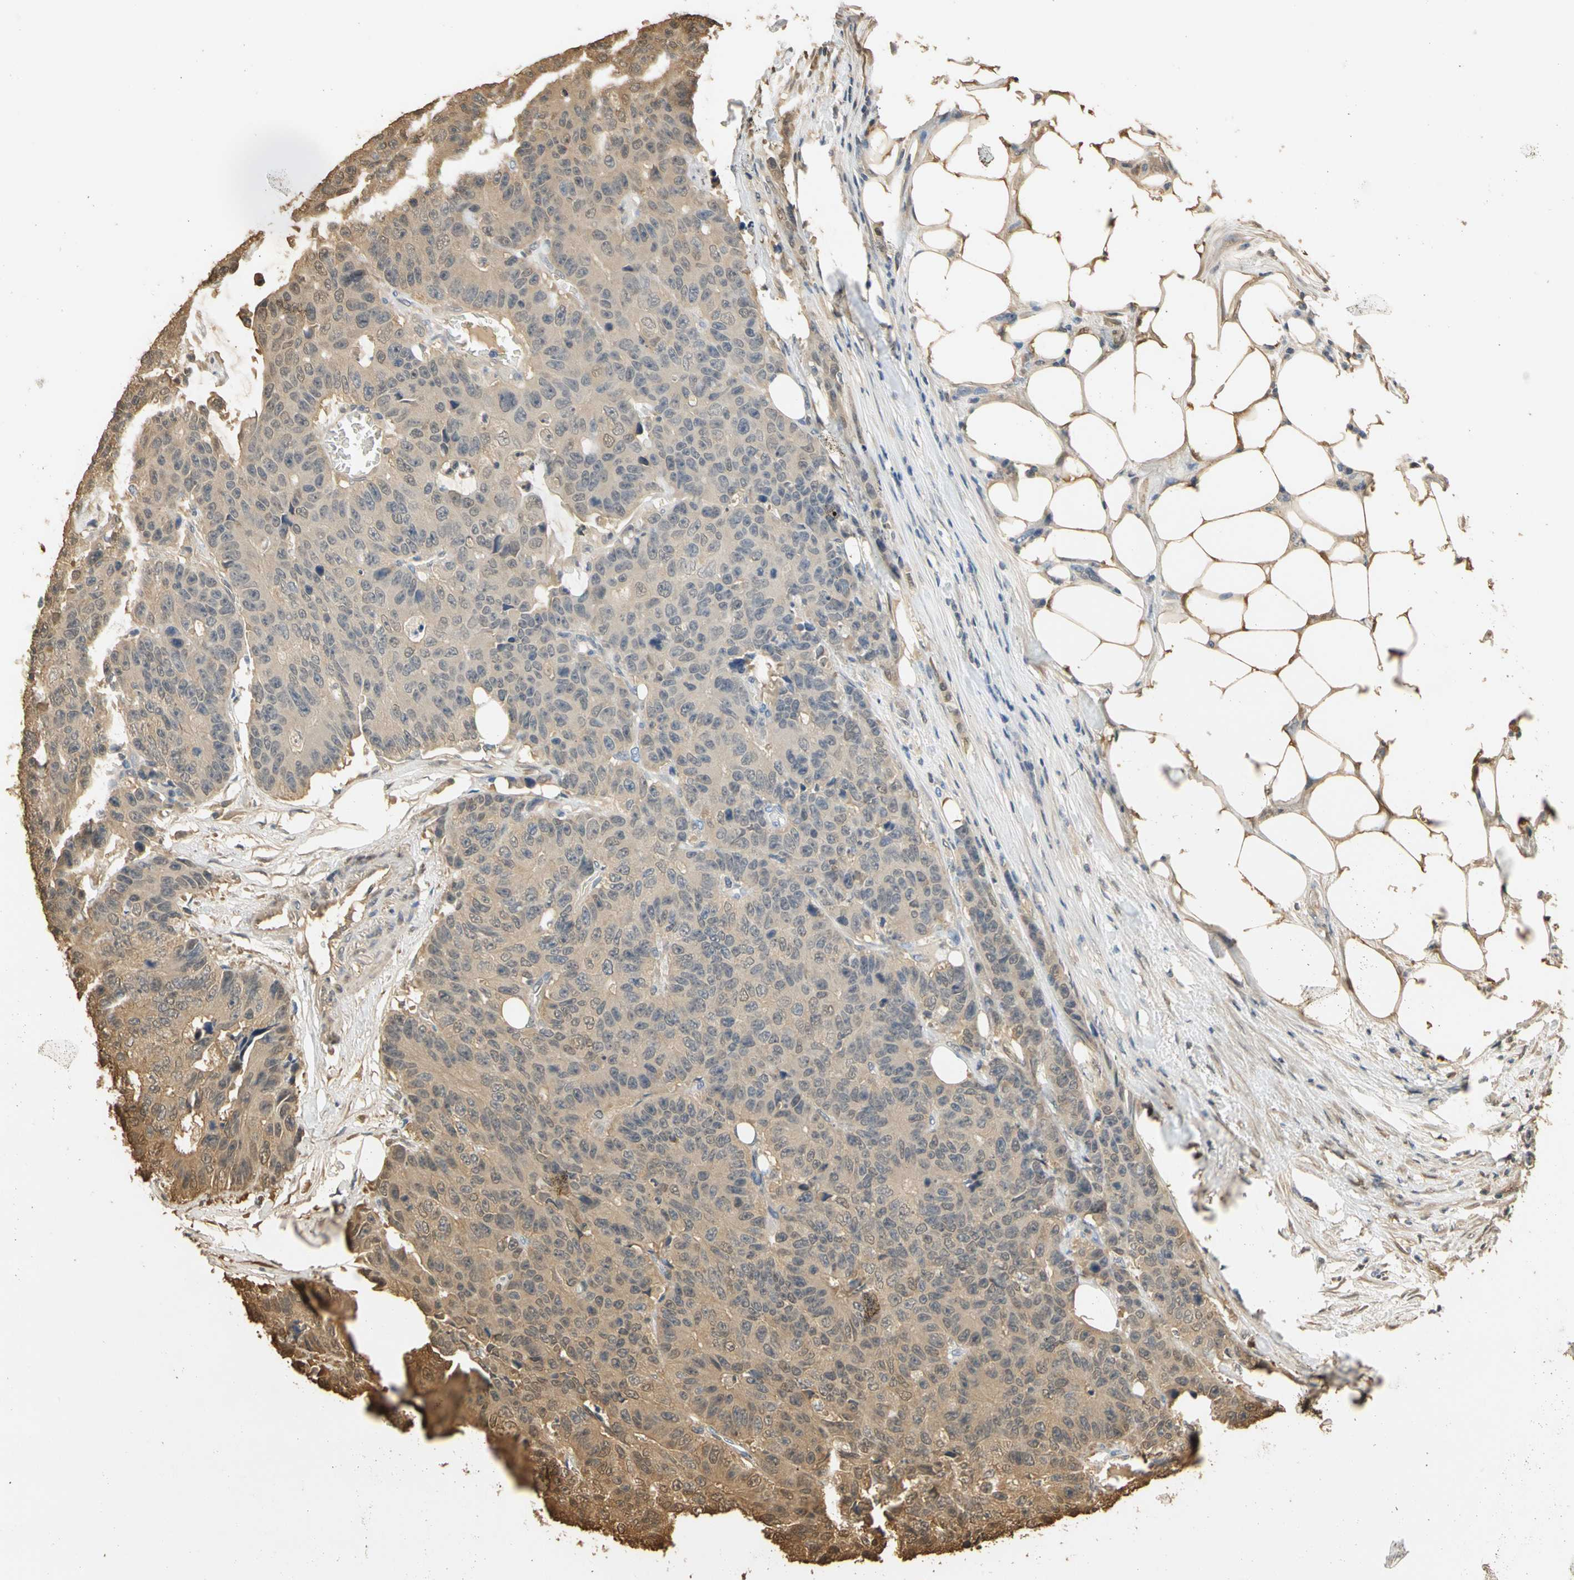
{"staining": {"intensity": "moderate", "quantity": ">75%", "location": "cytoplasmic/membranous"}, "tissue": "colorectal cancer", "cell_type": "Tumor cells", "image_type": "cancer", "snomed": [{"axis": "morphology", "description": "Adenocarcinoma, NOS"}, {"axis": "topography", "description": "Colon"}], "caption": "DAB (3,3'-diaminobenzidine) immunohistochemical staining of human colorectal adenocarcinoma displays moderate cytoplasmic/membranous protein staining in about >75% of tumor cells.", "gene": "S100A6", "patient": {"sex": "female", "age": 86}}